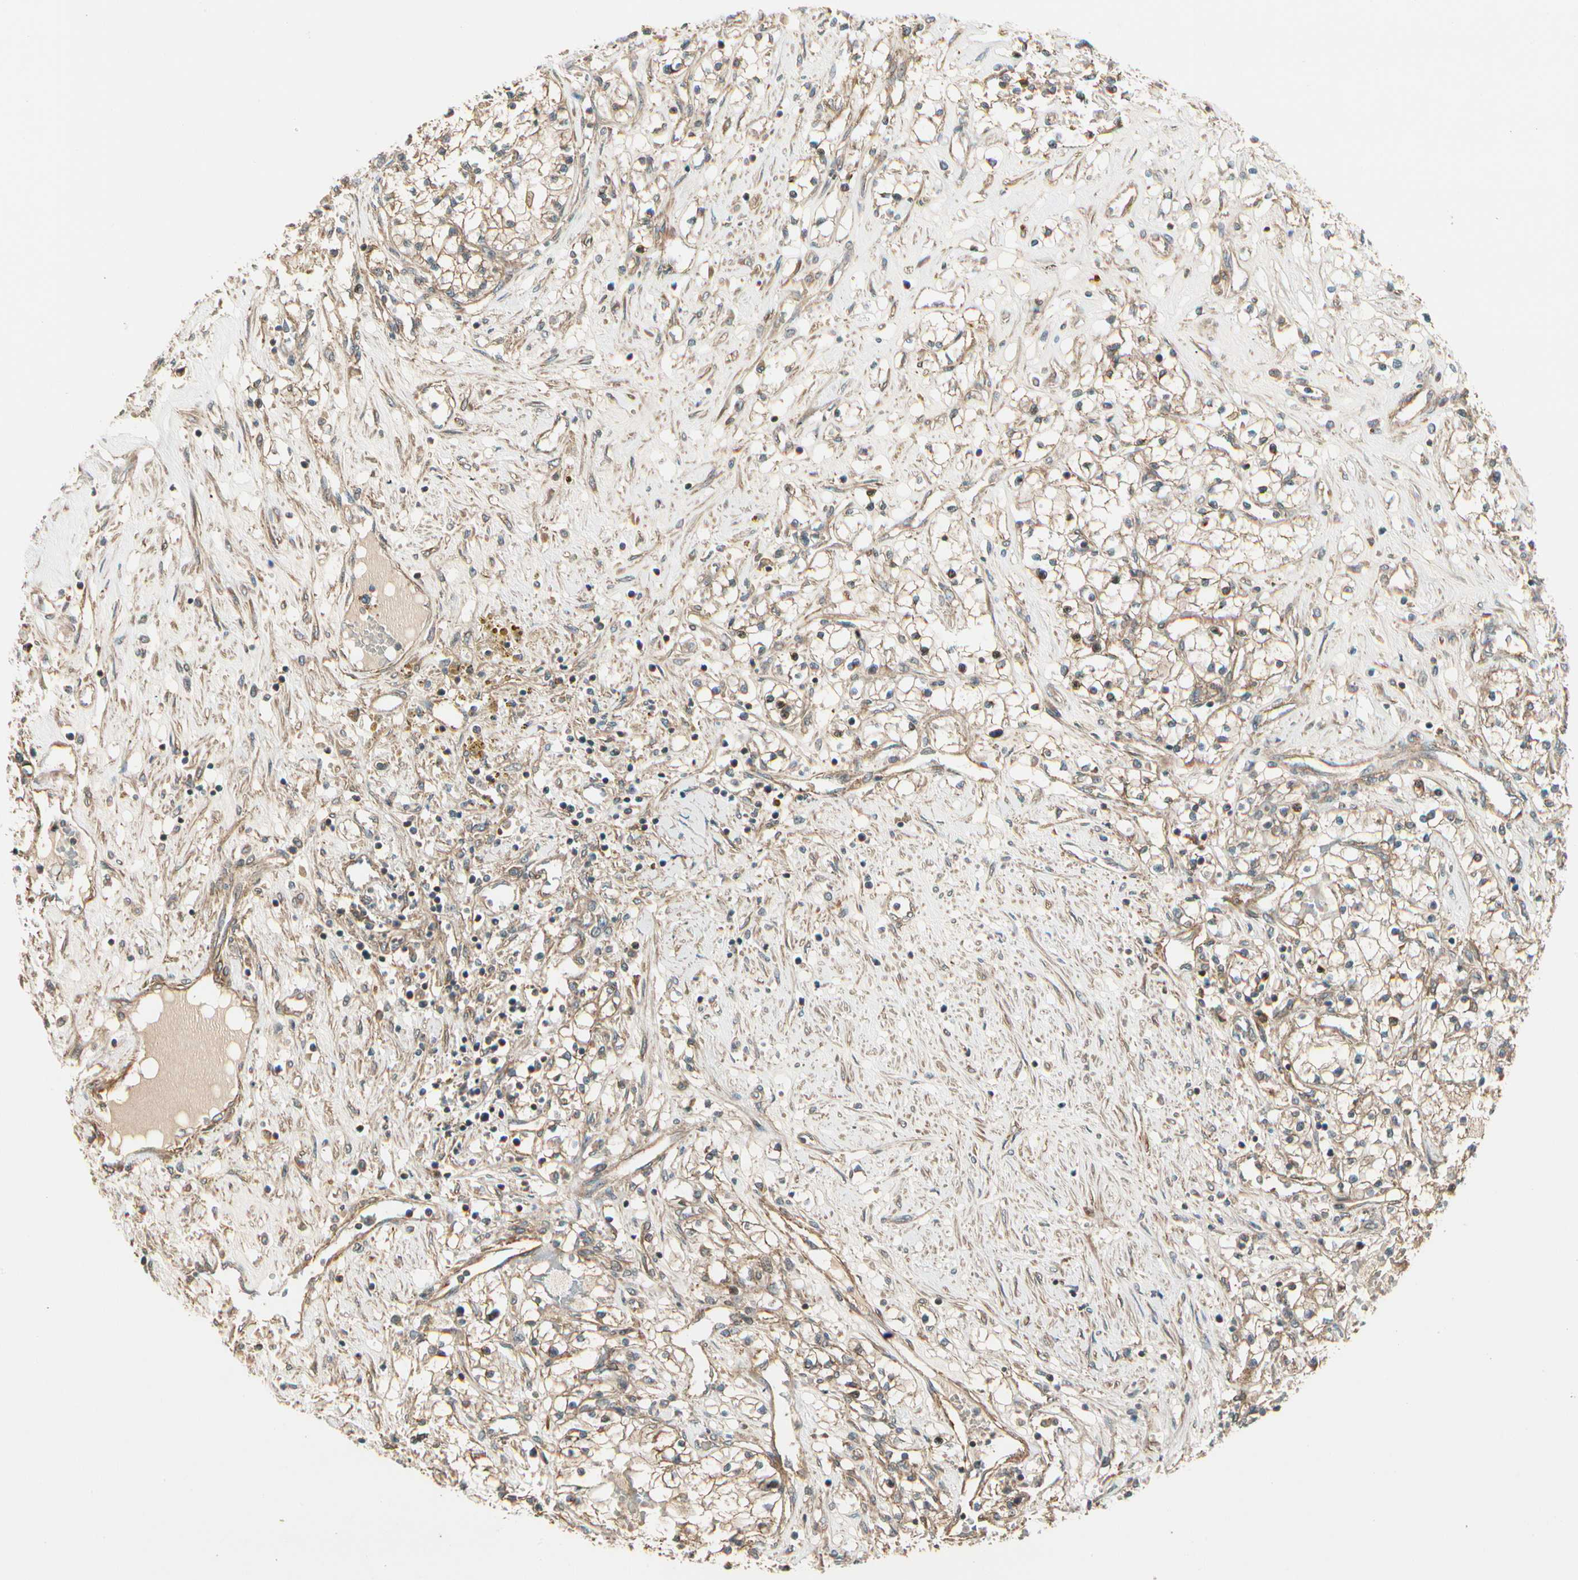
{"staining": {"intensity": "moderate", "quantity": "25%-75%", "location": "cytoplasmic/membranous"}, "tissue": "renal cancer", "cell_type": "Tumor cells", "image_type": "cancer", "snomed": [{"axis": "morphology", "description": "Adenocarcinoma, NOS"}, {"axis": "topography", "description": "Kidney"}], "caption": "High-power microscopy captured an immunohistochemistry histopathology image of renal cancer, revealing moderate cytoplasmic/membranous expression in approximately 25%-75% of tumor cells.", "gene": "FKBP15", "patient": {"sex": "male", "age": 68}}